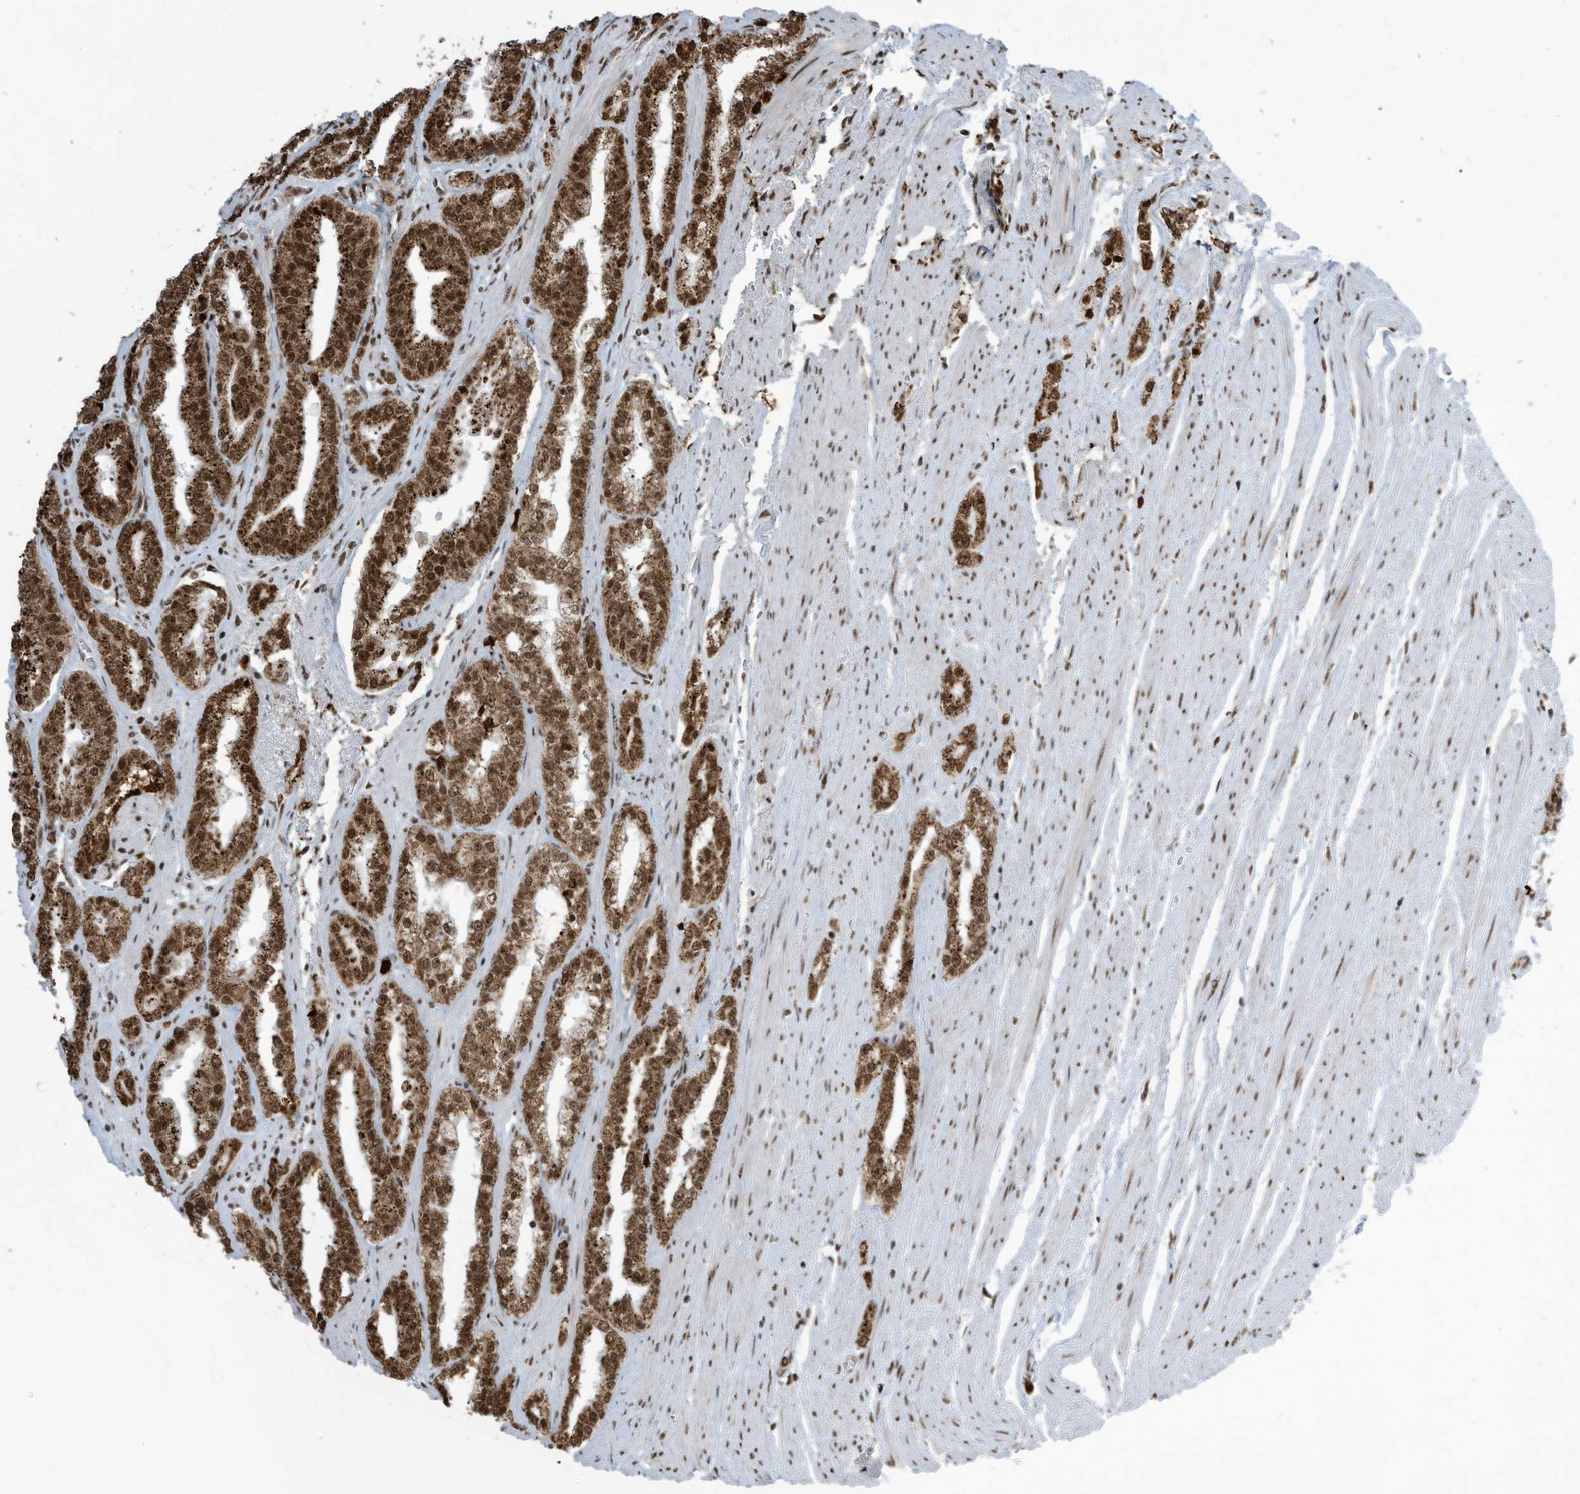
{"staining": {"intensity": "moderate", "quantity": ">75%", "location": "cytoplasmic/membranous,nuclear"}, "tissue": "prostate cancer", "cell_type": "Tumor cells", "image_type": "cancer", "snomed": [{"axis": "morphology", "description": "Adenocarcinoma, High grade"}, {"axis": "topography", "description": "Prostate"}], "caption": "A brown stain labels moderate cytoplasmic/membranous and nuclear expression of a protein in human adenocarcinoma (high-grade) (prostate) tumor cells. The protein of interest is stained brown, and the nuclei are stained in blue (DAB IHC with brightfield microscopy, high magnification).", "gene": "LBH", "patient": {"sex": "male", "age": 71}}